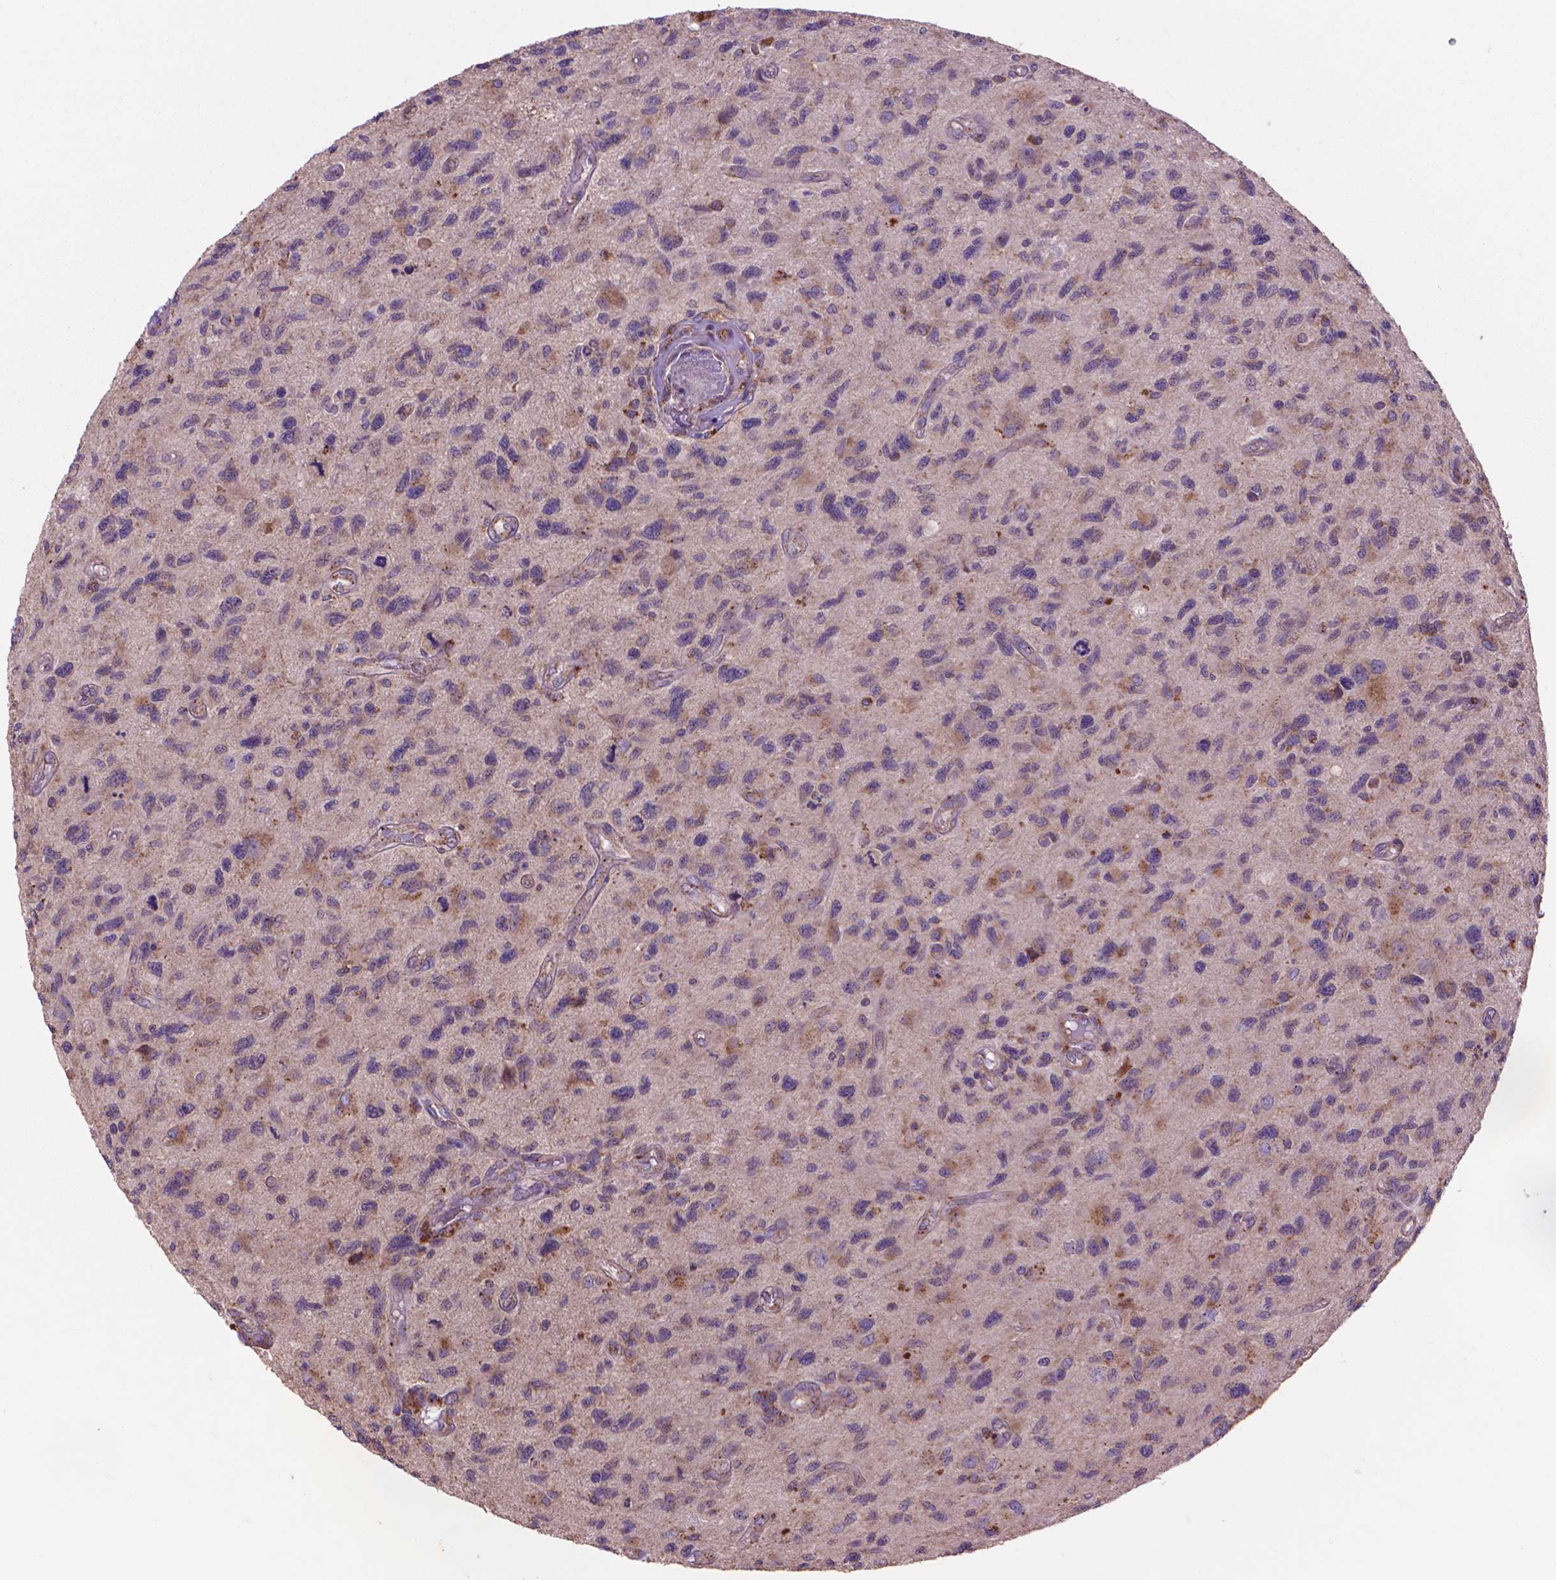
{"staining": {"intensity": "moderate", "quantity": "<25%", "location": "cytoplasmic/membranous"}, "tissue": "glioma", "cell_type": "Tumor cells", "image_type": "cancer", "snomed": [{"axis": "morphology", "description": "Glioma, malignant, NOS"}, {"axis": "morphology", "description": "Glioma, malignant, High grade"}, {"axis": "topography", "description": "Brain"}], "caption": "A low amount of moderate cytoplasmic/membranous positivity is present in about <25% of tumor cells in glioma tissue. (Stains: DAB in brown, nuclei in blue, Microscopy: brightfield microscopy at high magnification).", "gene": "GLB1", "patient": {"sex": "female", "age": 71}}